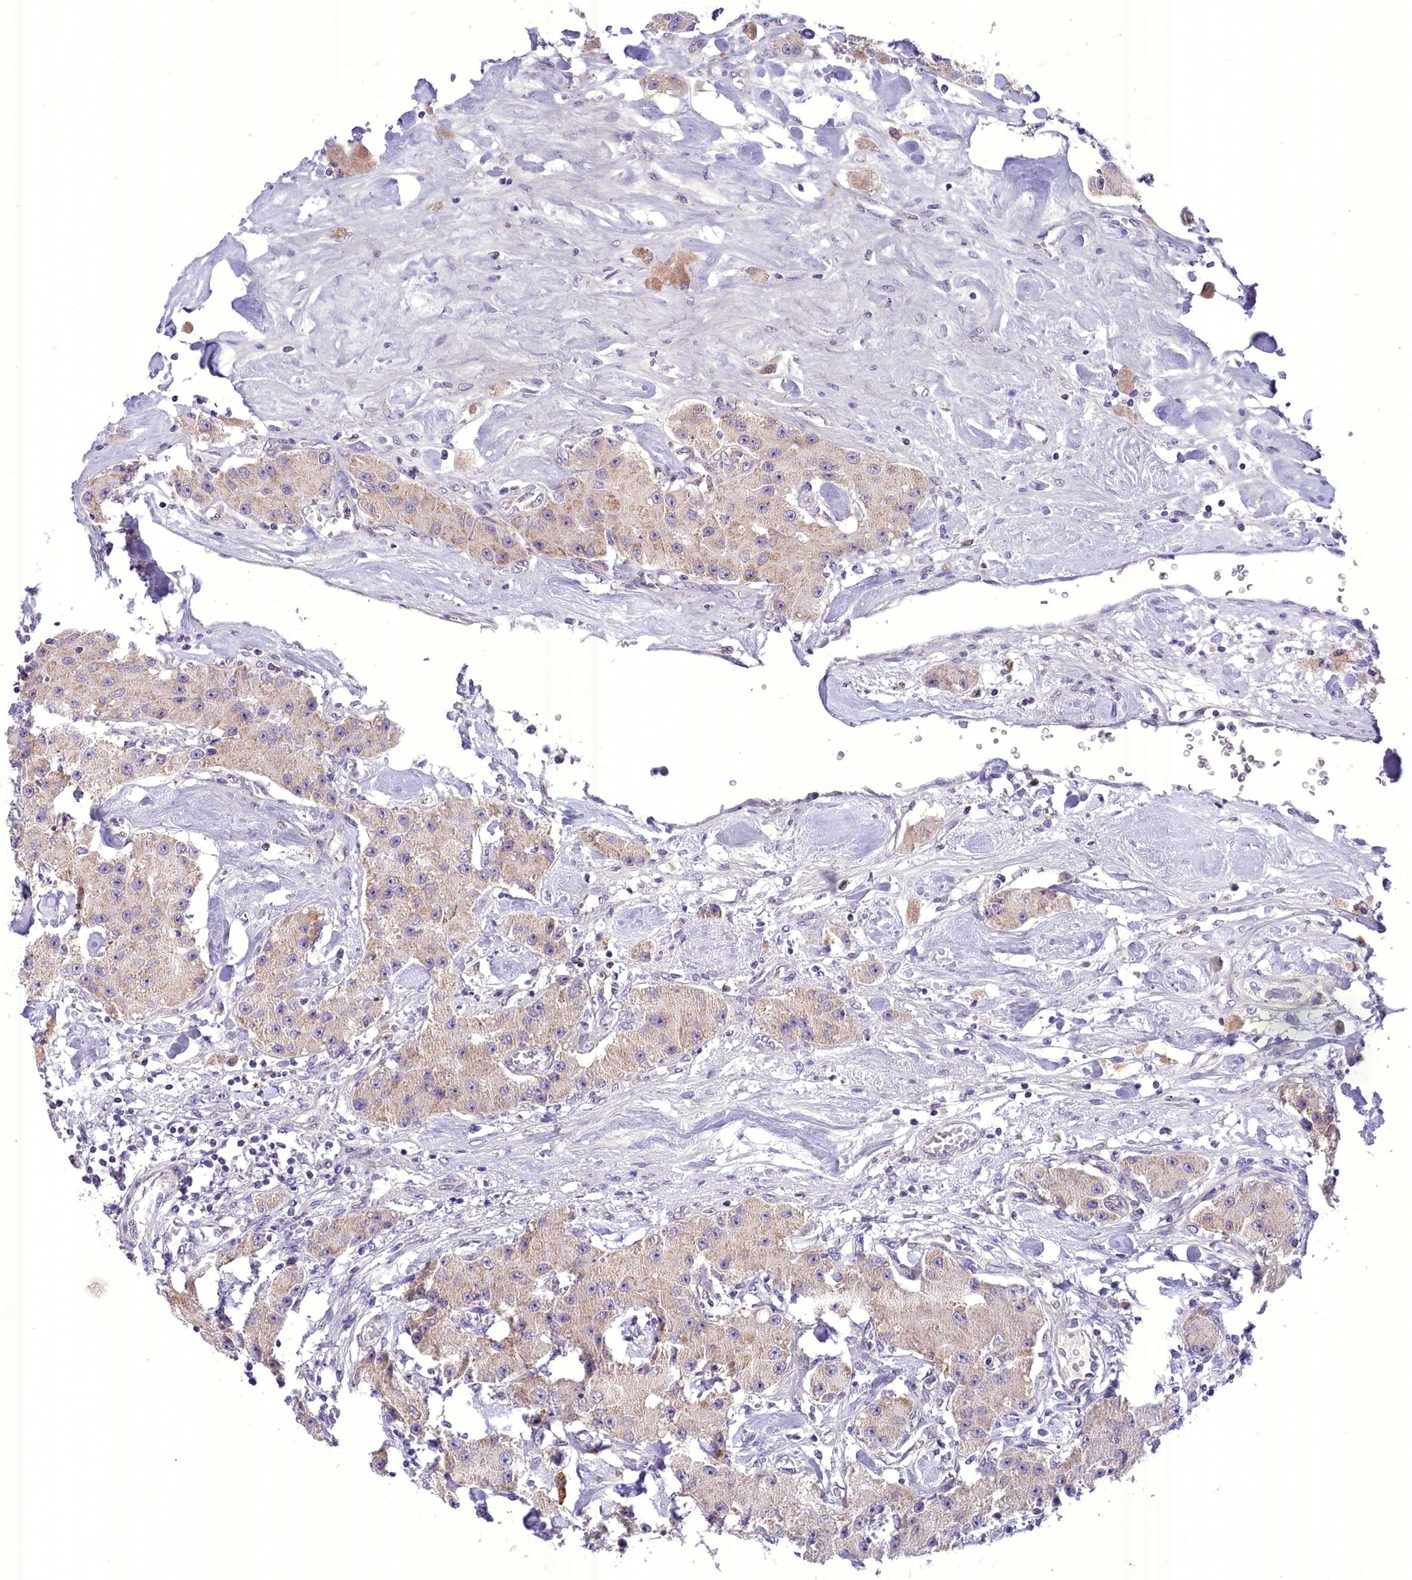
{"staining": {"intensity": "weak", "quantity": "25%-75%", "location": "cytoplasmic/membranous"}, "tissue": "carcinoid", "cell_type": "Tumor cells", "image_type": "cancer", "snomed": [{"axis": "morphology", "description": "Carcinoid, malignant, NOS"}, {"axis": "topography", "description": "Pancreas"}], "caption": "Protein analysis of malignant carcinoid tissue displays weak cytoplasmic/membranous positivity in about 25%-75% of tumor cells. (DAB IHC, brown staining for protein, blue staining for nuclei).", "gene": "FAM149B1", "patient": {"sex": "male", "age": 41}}